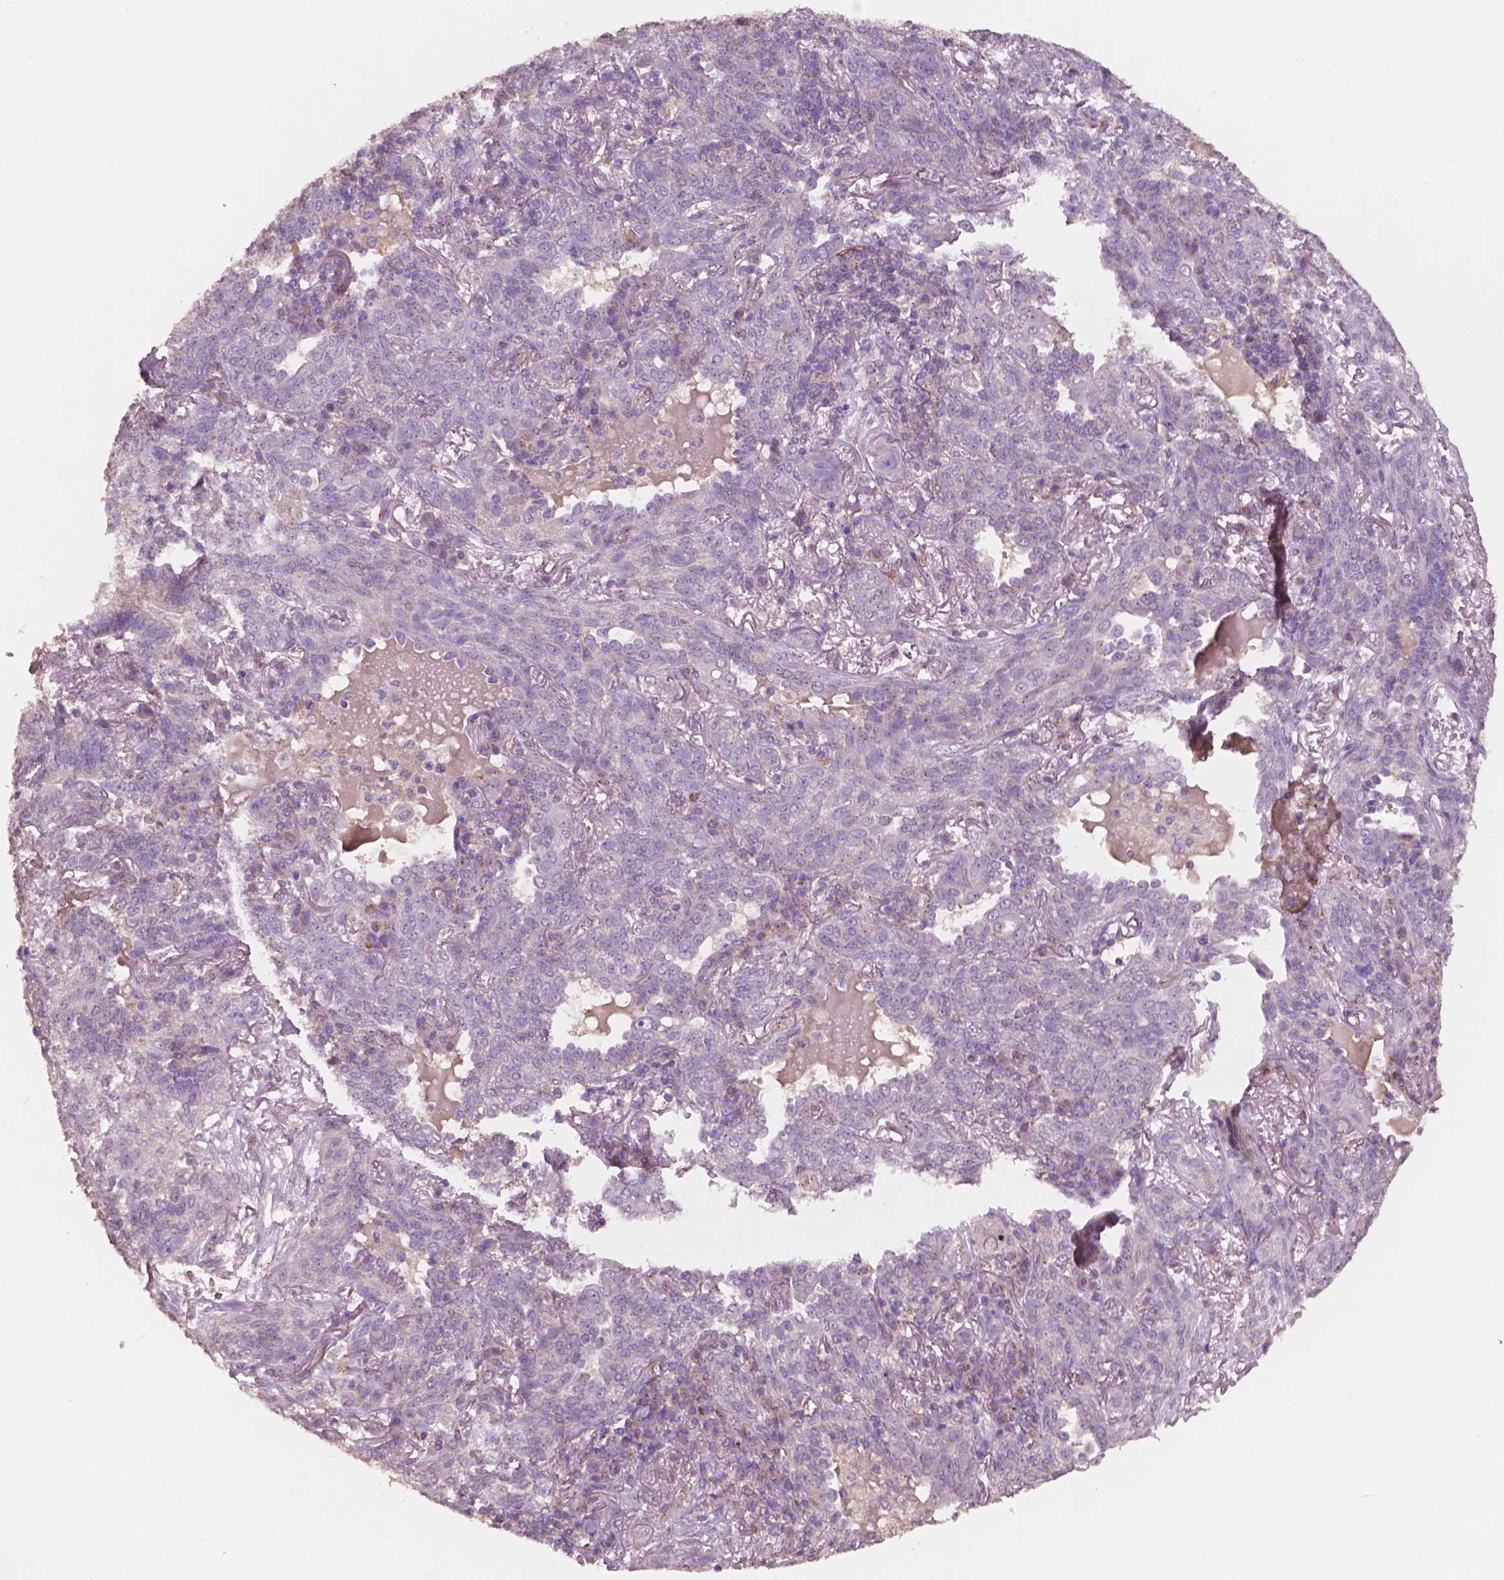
{"staining": {"intensity": "negative", "quantity": "none", "location": "none"}, "tissue": "lung cancer", "cell_type": "Tumor cells", "image_type": "cancer", "snomed": [{"axis": "morphology", "description": "Squamous cell carcinoma, NOS"}, {"axis": "topography", "description": "Lung"}], "caption": "Lung cancer stained for a protein using immunohistochemistry (IHC) reveals no staining tumor cells.", "gene": "CHPT1", "patient": {"sex": "female", "age": 70}}